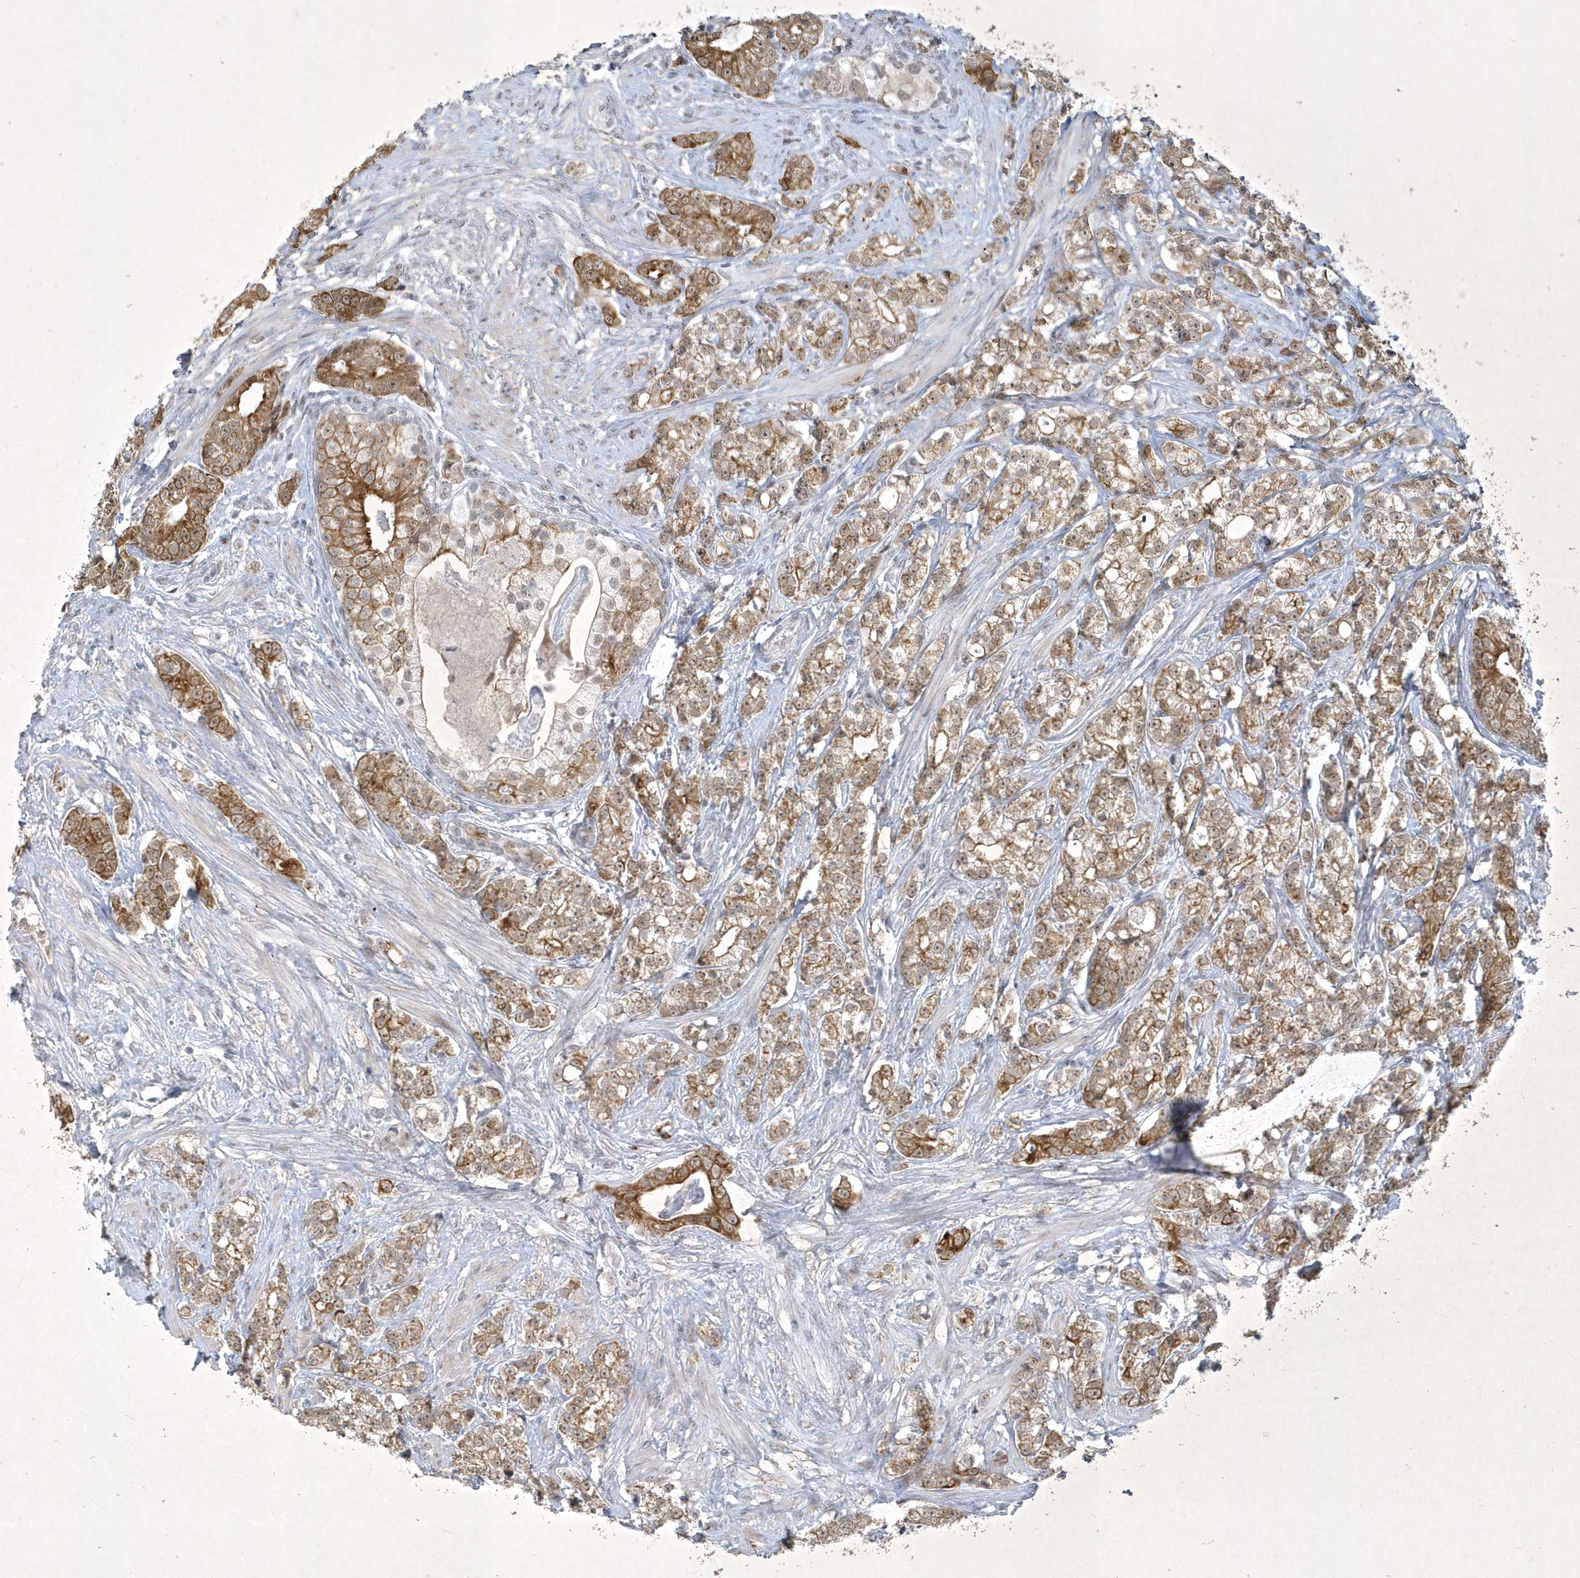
{"staining": {"intensity": "moderate", "quantity": ">75%", "location": "cytoplasmic/membranous"}, "tissue": "prostate cancer", "cell_type": "Tumor cells", "image_type": "cancer", "snomed": [{"axis": "morphology", "description": "Adenocarcinoma, High grade"}, {"axis": "topography", "description": "Prostate"}], "caption": "The immunohistochemical stain highlights moderate cytoplasmic/membranous staining in tumor cells of prostate cancer tissue. Nuclei are stained in blue.", "gene": "ZBTB9", "patient": {"sex": "male", "age": 69}}